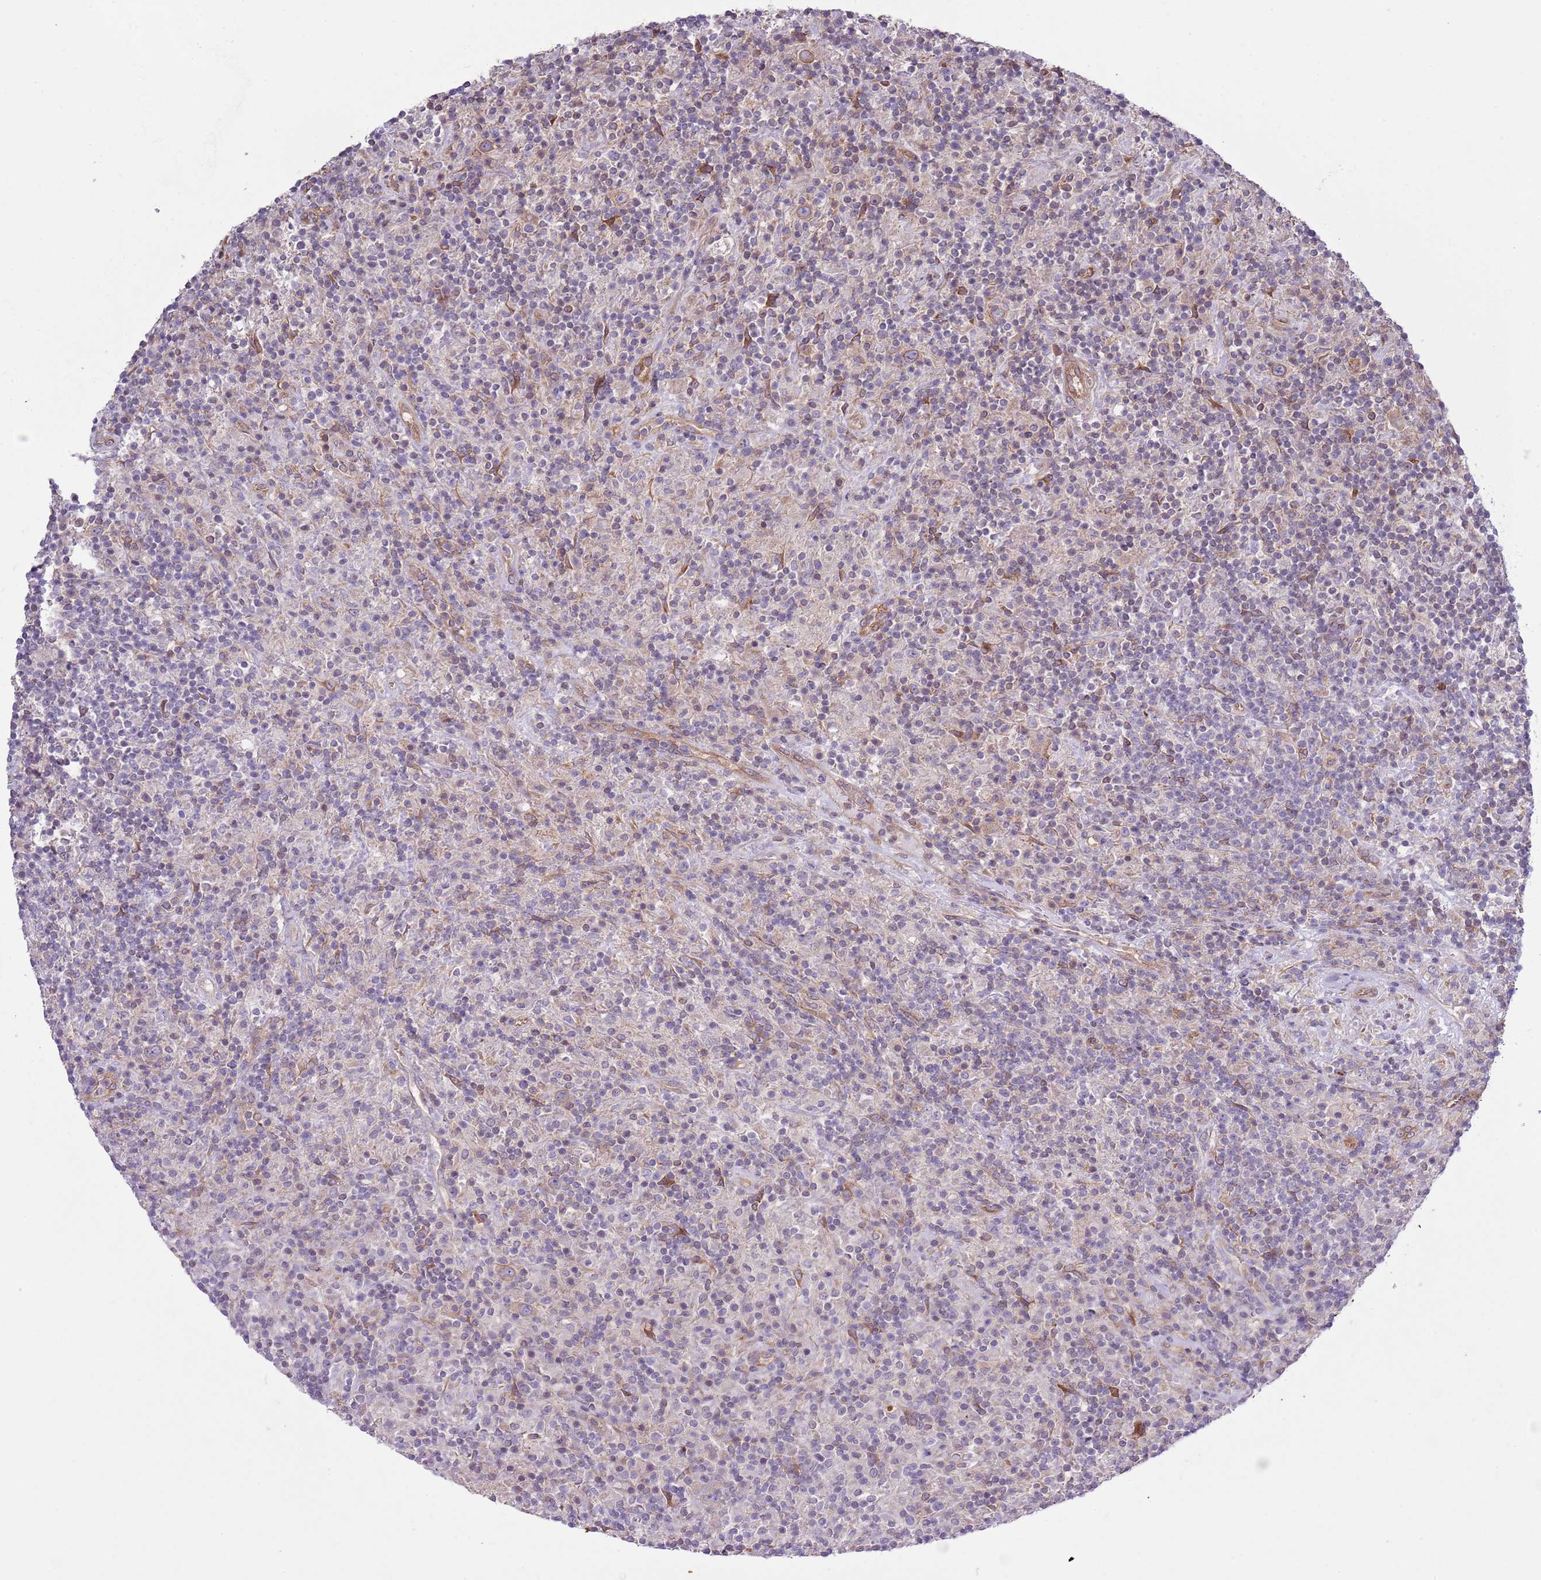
{"staining": {"intensity": "weak", "quantity": "25%-75%", "location": "cytoplasmic/membranous"}, "tissue": "lymphoma", "cell_type": "Tumor cells", "image_type": "cancer", "snomed": [{"axis": "morphology", "description": "Hodgkin's disease, NOS"}, {"axis": "topography", "description": "Lymph node"}], "caption": "Protein staining of lymphoma tissue demonstrates weak cytoplasmic/membranous staining in about 25%-75% of tumor cells.", "gene": "LPIN2", "patient": {"sex": "male", "age": 70}}